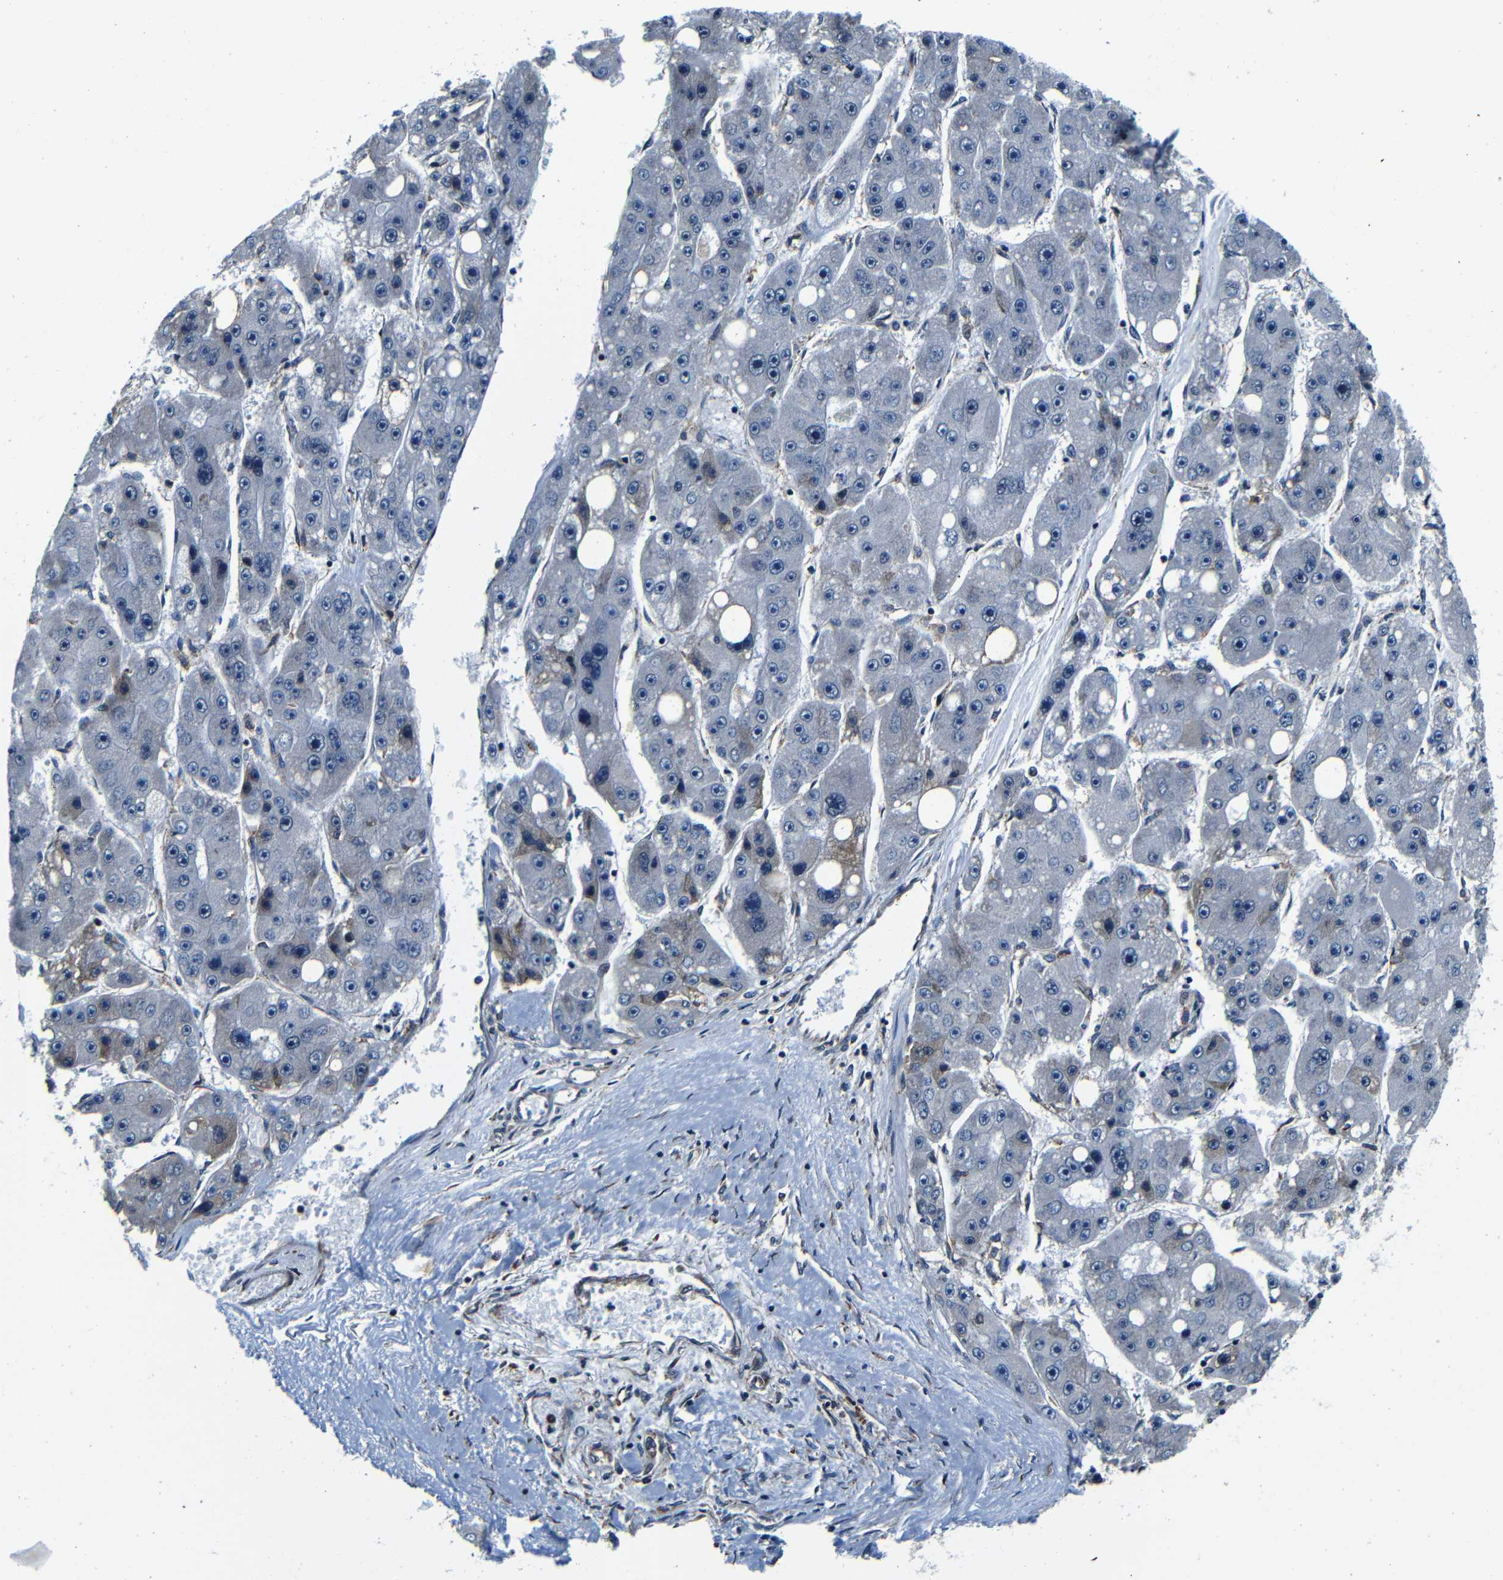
{"staining": {"intensity": "weak", "quantity": "<25%", "location": "cytoplasmic/membranous"}, "tissue": "liver cancer", "cell_type": "Tumor cells", "image_type": "cancer", "snomed": [{"axis": "morphology", "description": "Carcinoma, Hepatocellular, NOS"}, {"axis": "topography", "description": "Liver"}], "caption": "This is an immunohistochemistry (IHC) photomicrograph of human liver cancer. There is no expression in tumor cells.", "gene": "NCBP3", "patient": {"sex": "female", "age": 61}}